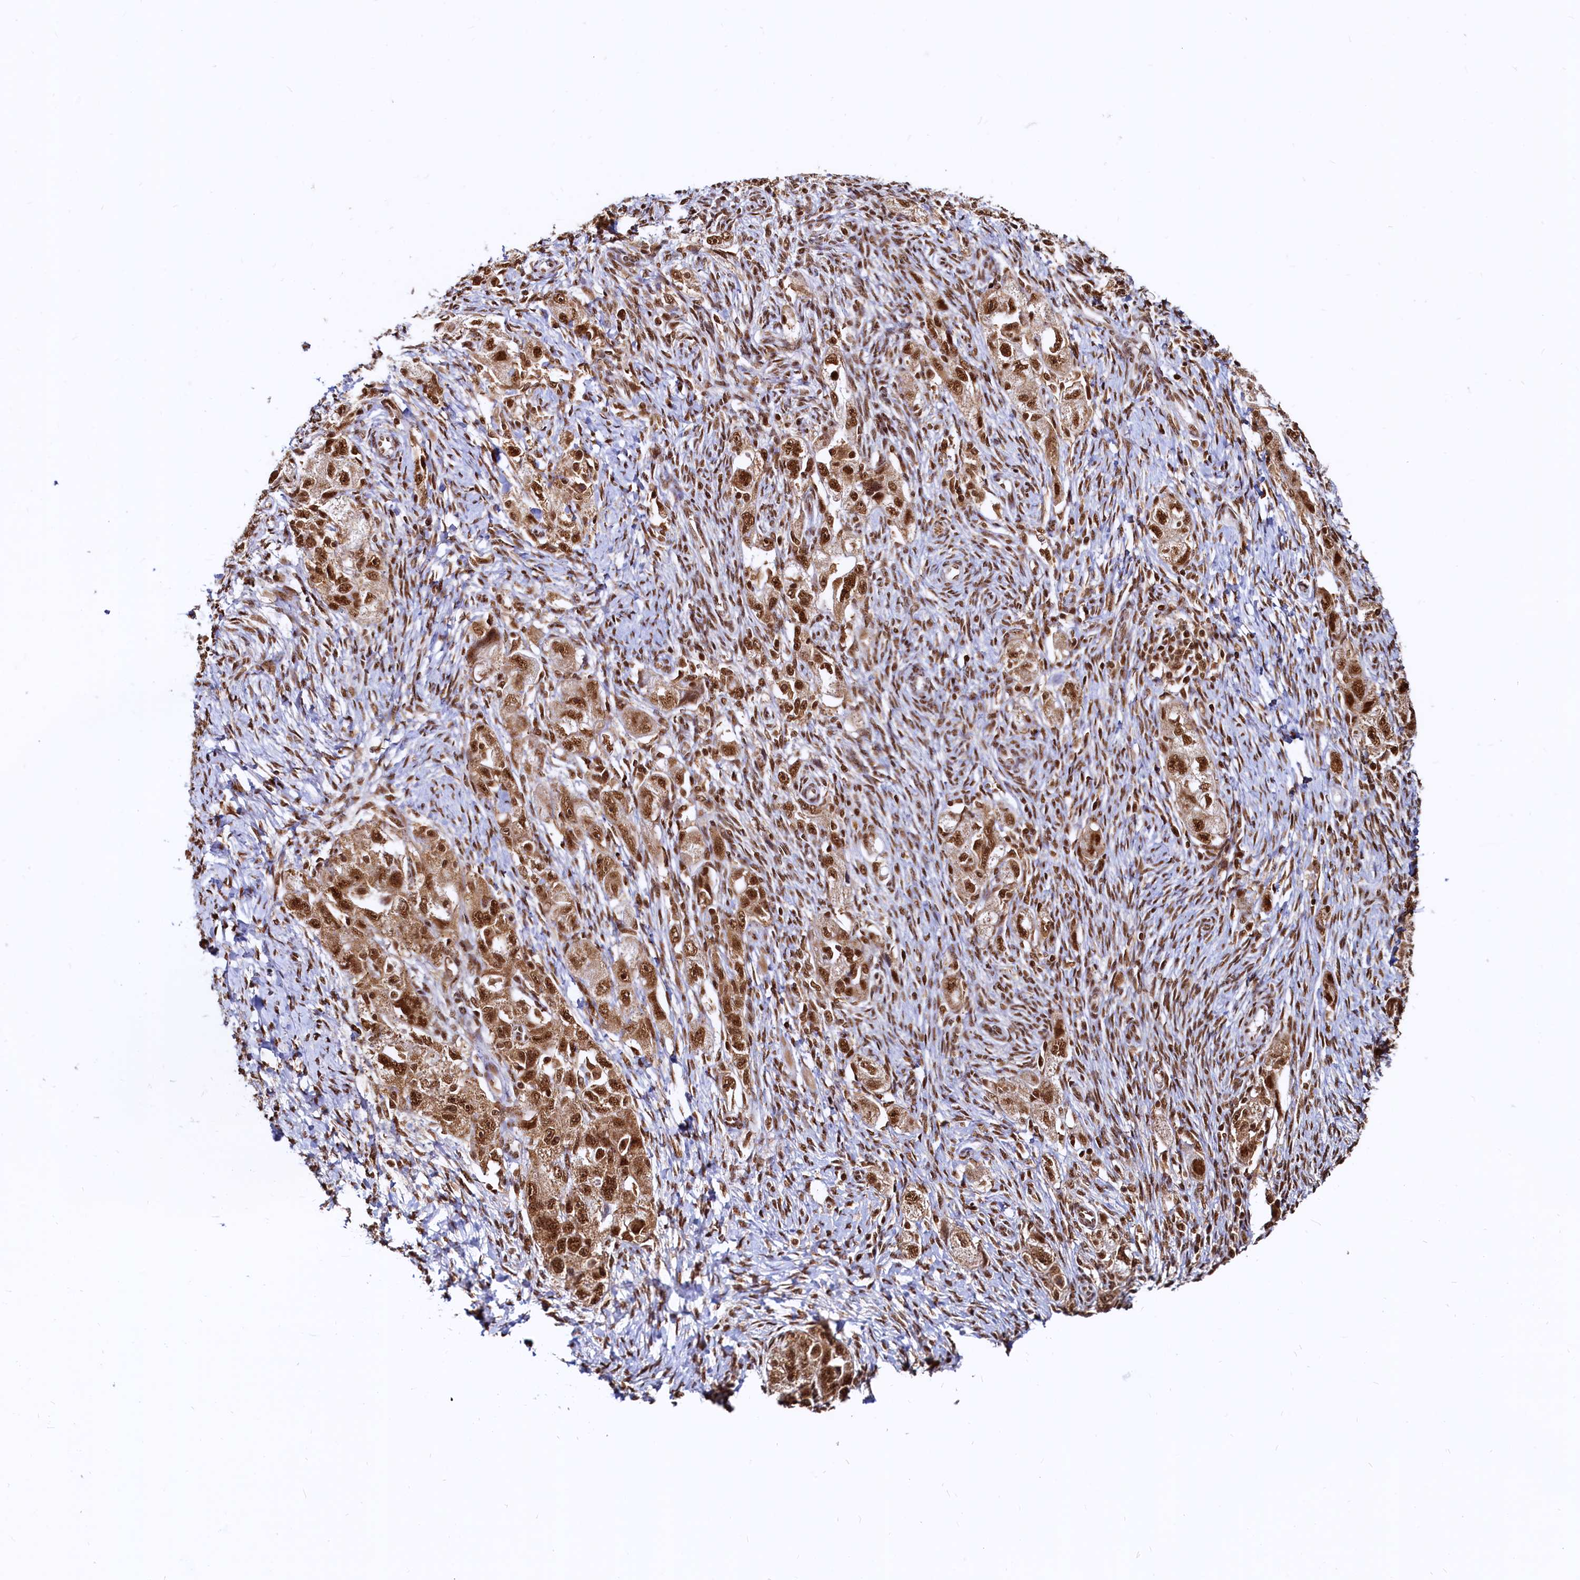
{"staining": {"intensity": "strong", "quantity": ">75%", "location": "cytoplasmic/membranous,nuclear"}, "tissue": "ovarian cancer", "cell_type": "Tumor cells", "image_type": "cancer", "snomed": [{"axis": "morphology", "description": "Carcinoma, NOS"}, {"axis": "morphology", "description": "Cystadenocarcinoma, serous, NOS"}, {"axis": "topography", "description": "Ovary"}], "caption": "Carcinoma (ovarian) was stained to show a protein in brown. There is high levels of strong cytoplasmic/membranous and nuclear expression in approximately >75% of tumor cells. The staining was performed using DAB (3,3'-diaminobenzidine) to visualize the protein expression in brown, while the nuclei were stained in blue with hematoxylin (Magnification: 20x).", "gene": "RSRC2", "patient": {"sex": "female", "age": 69}}